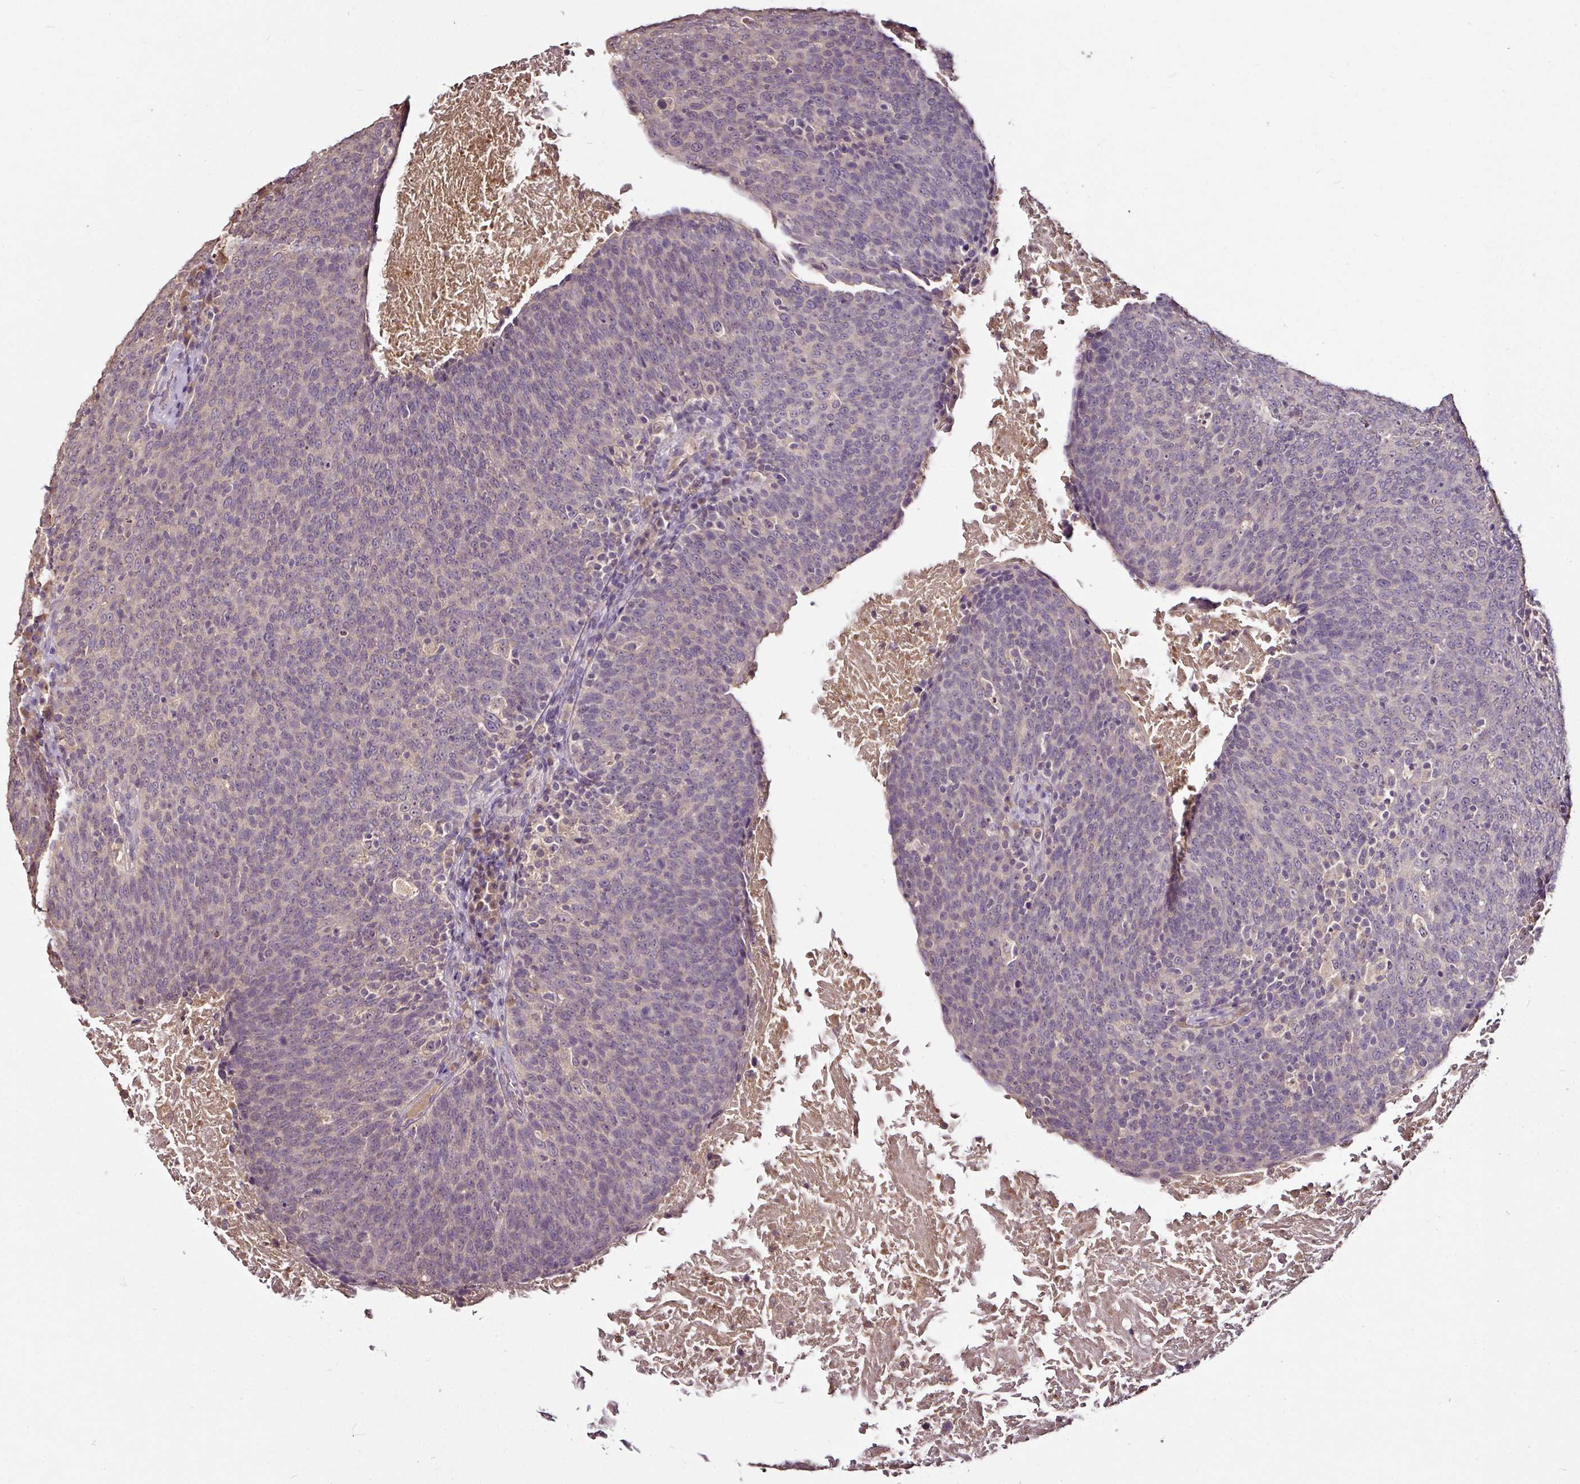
{"staining": {"intensity": "negative", "quantity": "none", "location": "none"}, "tissue": "head and neck cancer", "cell_type": "Tumor cells", "image_type": "cancer", "snomed": [{"axis": "morphology", "description": "Squamous cell carcinoma, NOS"}, {"axis": "morphology", "description": "Squamous cell carcinoma, metastatic, NOS"}, {"axis": "topography", "description": "Lymph node"}, {"axis": "topography", "description": "Head-Neck"}], "caption": "This is a photomicrograph of IHC staining of head and neck metastatic squamous cell carcinoma, which shows no positivity in tumor cells.", "gene": "RPL38", "patient": {"sex": "male", "age": 62}}